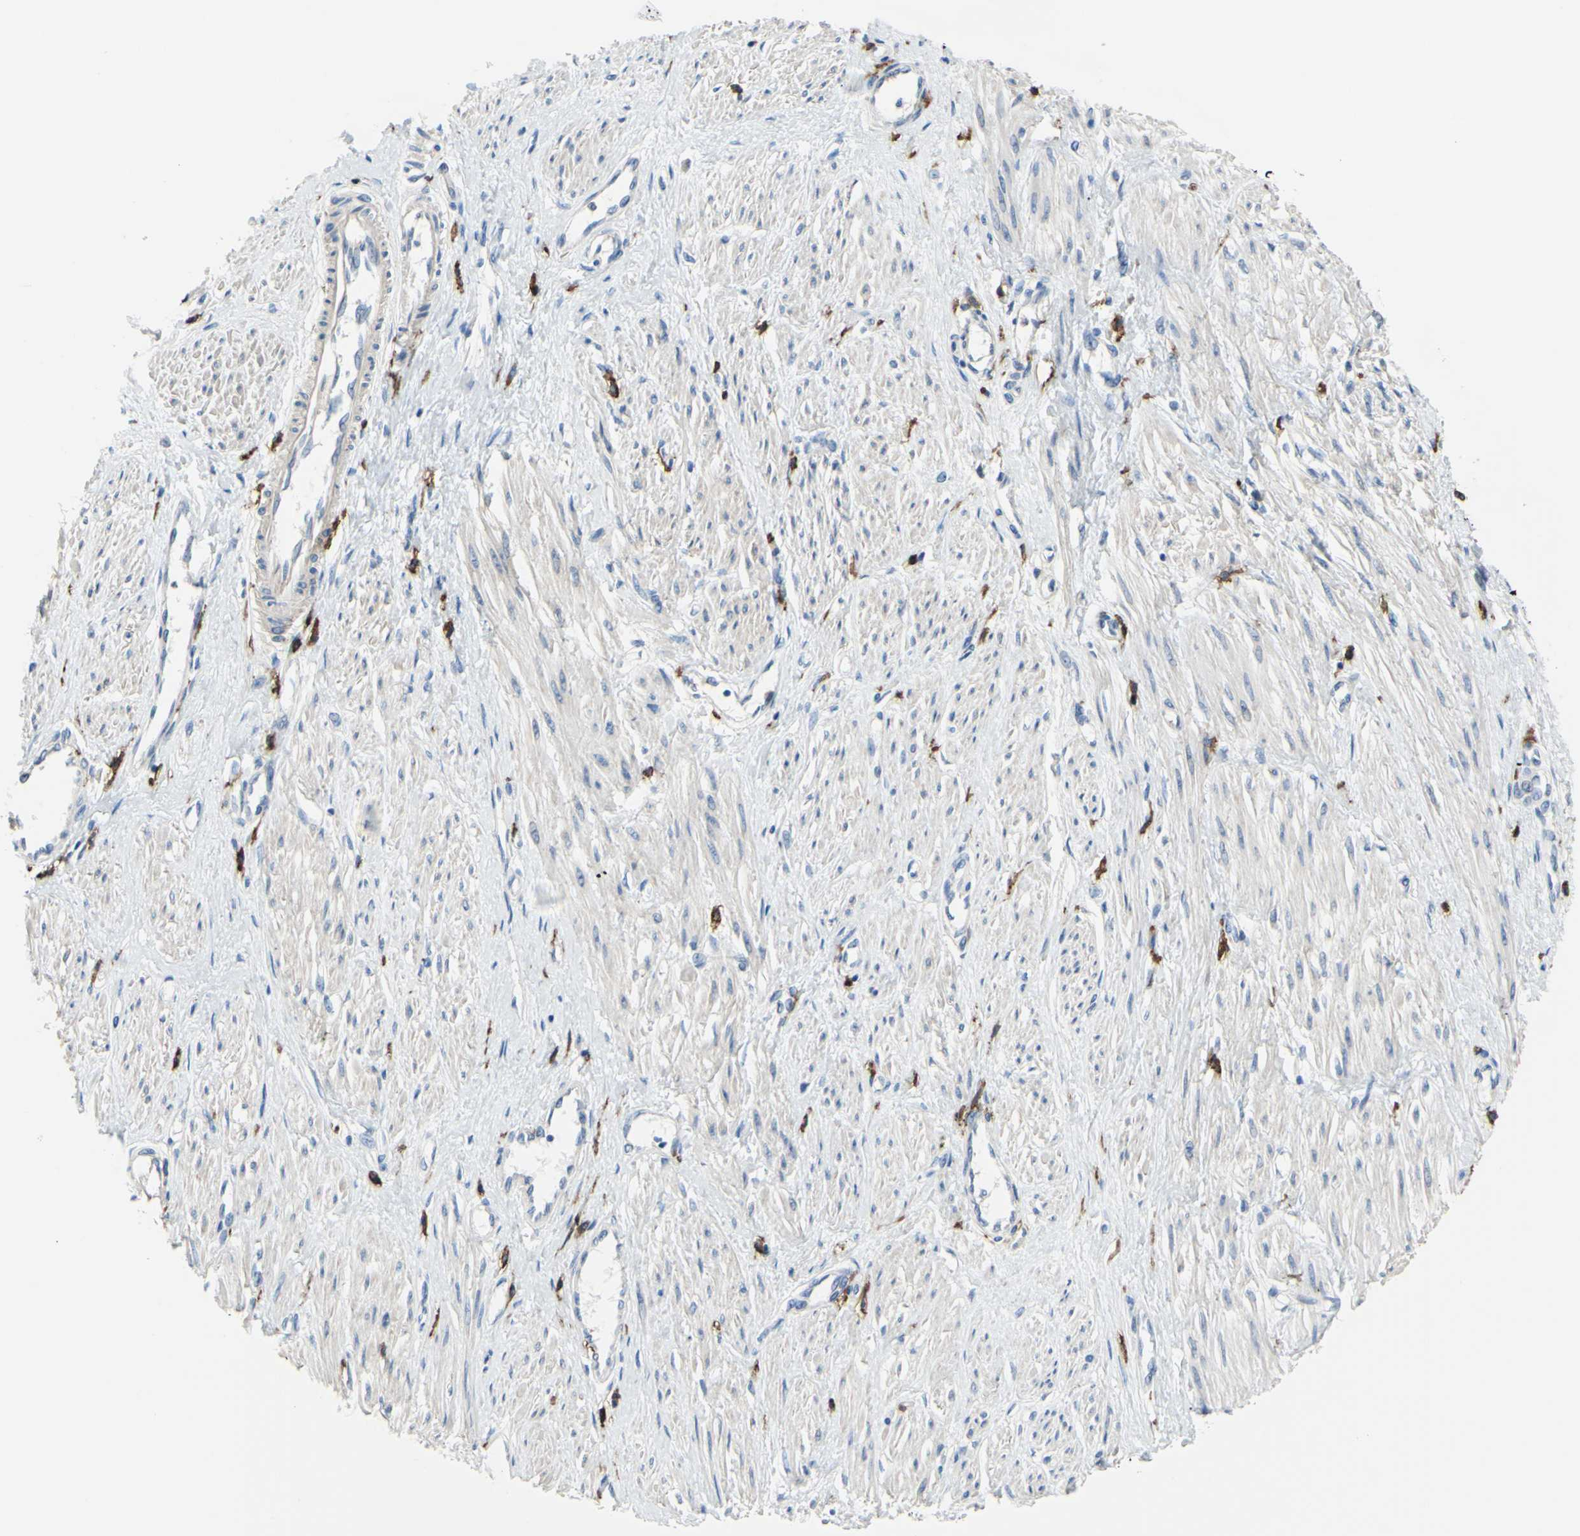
{"staining": {"intensity": "negative", "quantity": "none", "location": "none"}, "tissue": "smooth muscle", "cell_type": "Smooth muscle cells", "image_type": "normal", "snomed": [{"axis": "morphology", "description": "Normal tissue, NOS"}, {"axis": "topography", "description": "Smooth muscle"}, {"axis": "topography", "description": "Uterus"}], "caption": "Micrograph shows no protein expression in smooth muscle cells of unremarkable smooth muscle. (IHC, brightfield microscopy, high magnification).", "gene": "FCGR2A", "patient": {"sex": "female", "age": 39}}